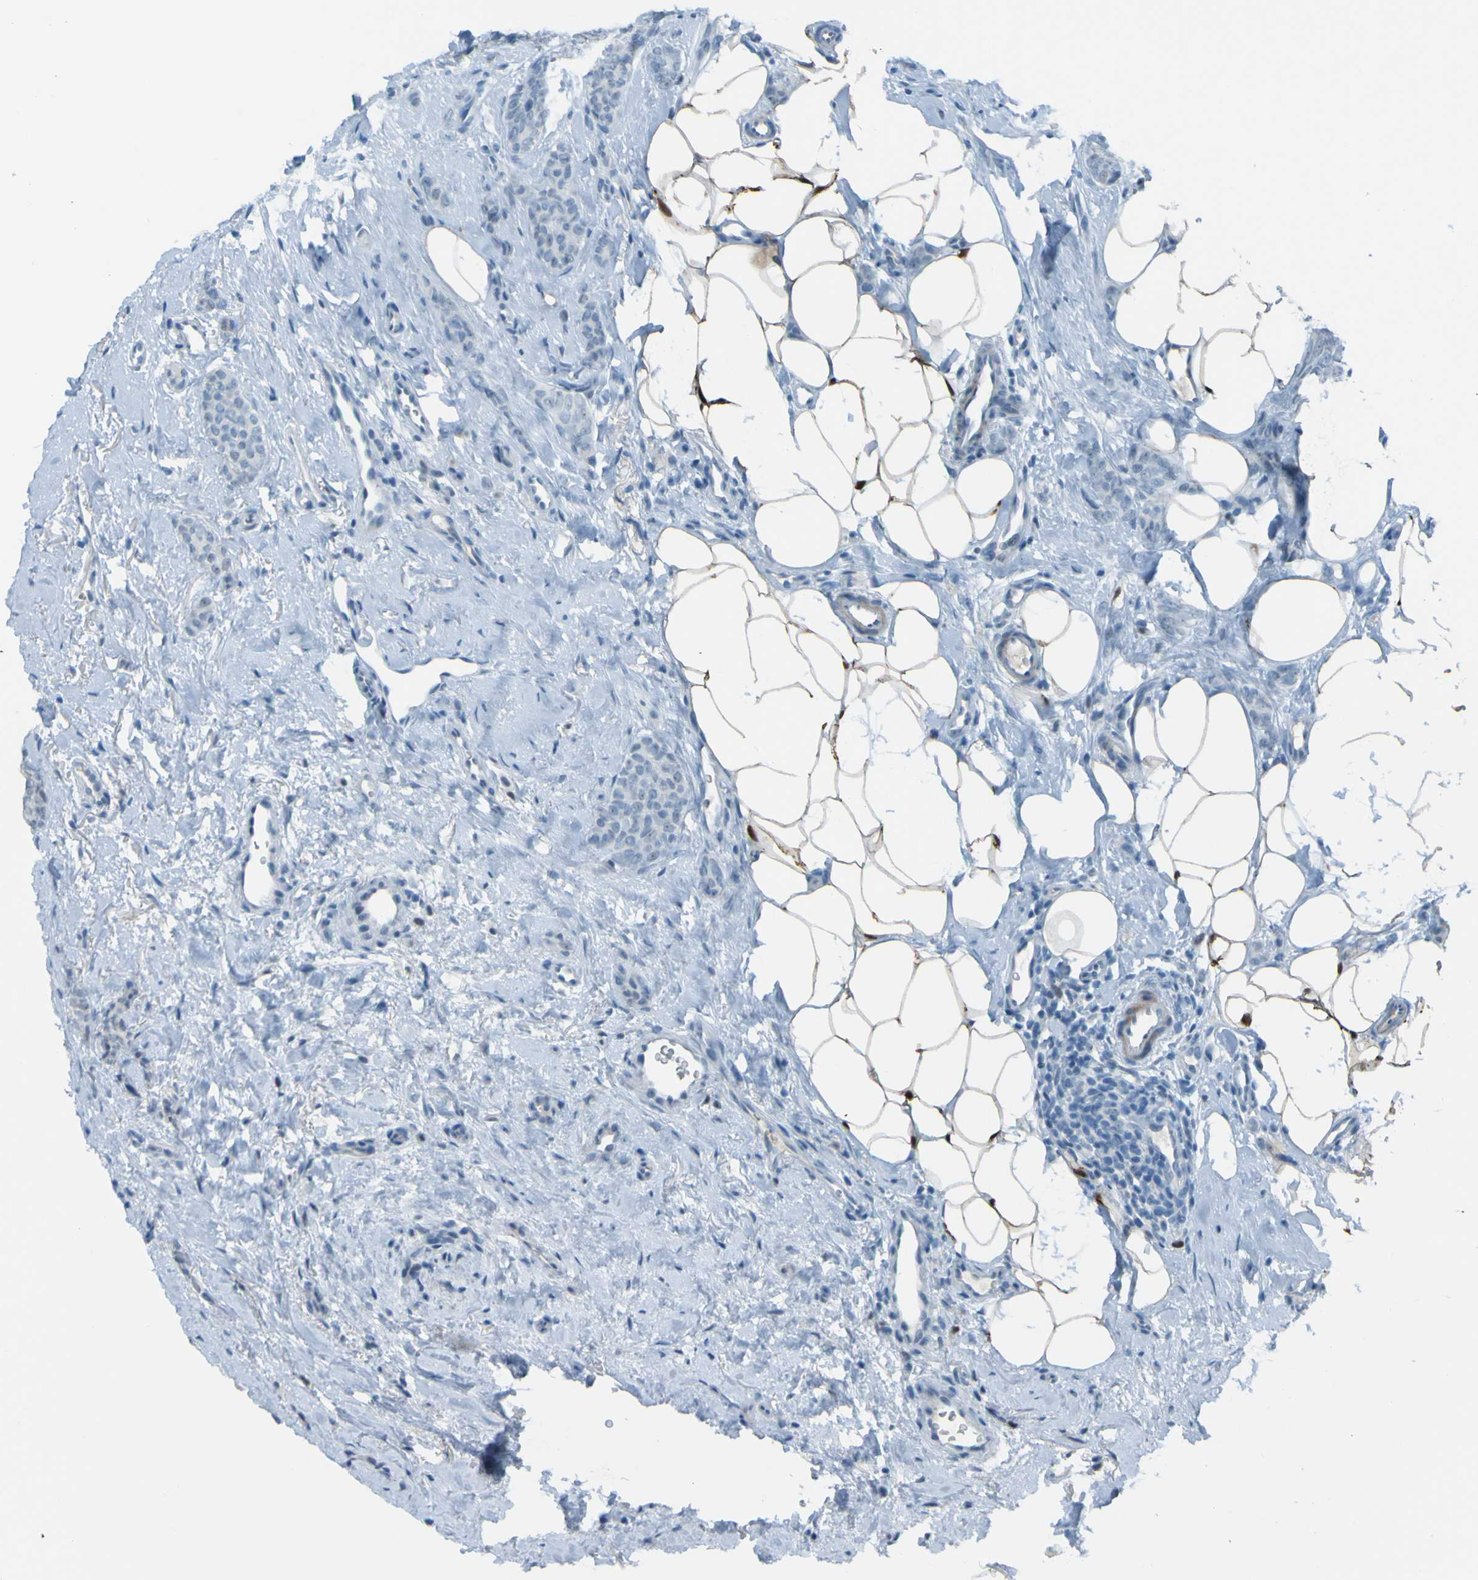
{"staining": {"intensity": "negative", "quantity": "none", "location": "none"}, "tissue": "breast cancer", "cell_type": "Tumor cells", "image_type": "cancer", "snomed": [{"axis": "morphology", "description": "Lobular carcinoma"}, {"axis": "topography", "description": "Skin"}, {"axis": "topography", "description": "Breast"}], "caption": "Breast lobular carcinoma was stained to show a protein in brown. There is no significant positivity in tumor cells. The staining was performed using DAB (3,3'-diaminobenzidine) to visualize the protein expression in brown, while the nuclei were stained in blue with hematoxylin (Magnification: 20x).", "gene": "USP36", "patient": {"sex": "female", "age": 46}}